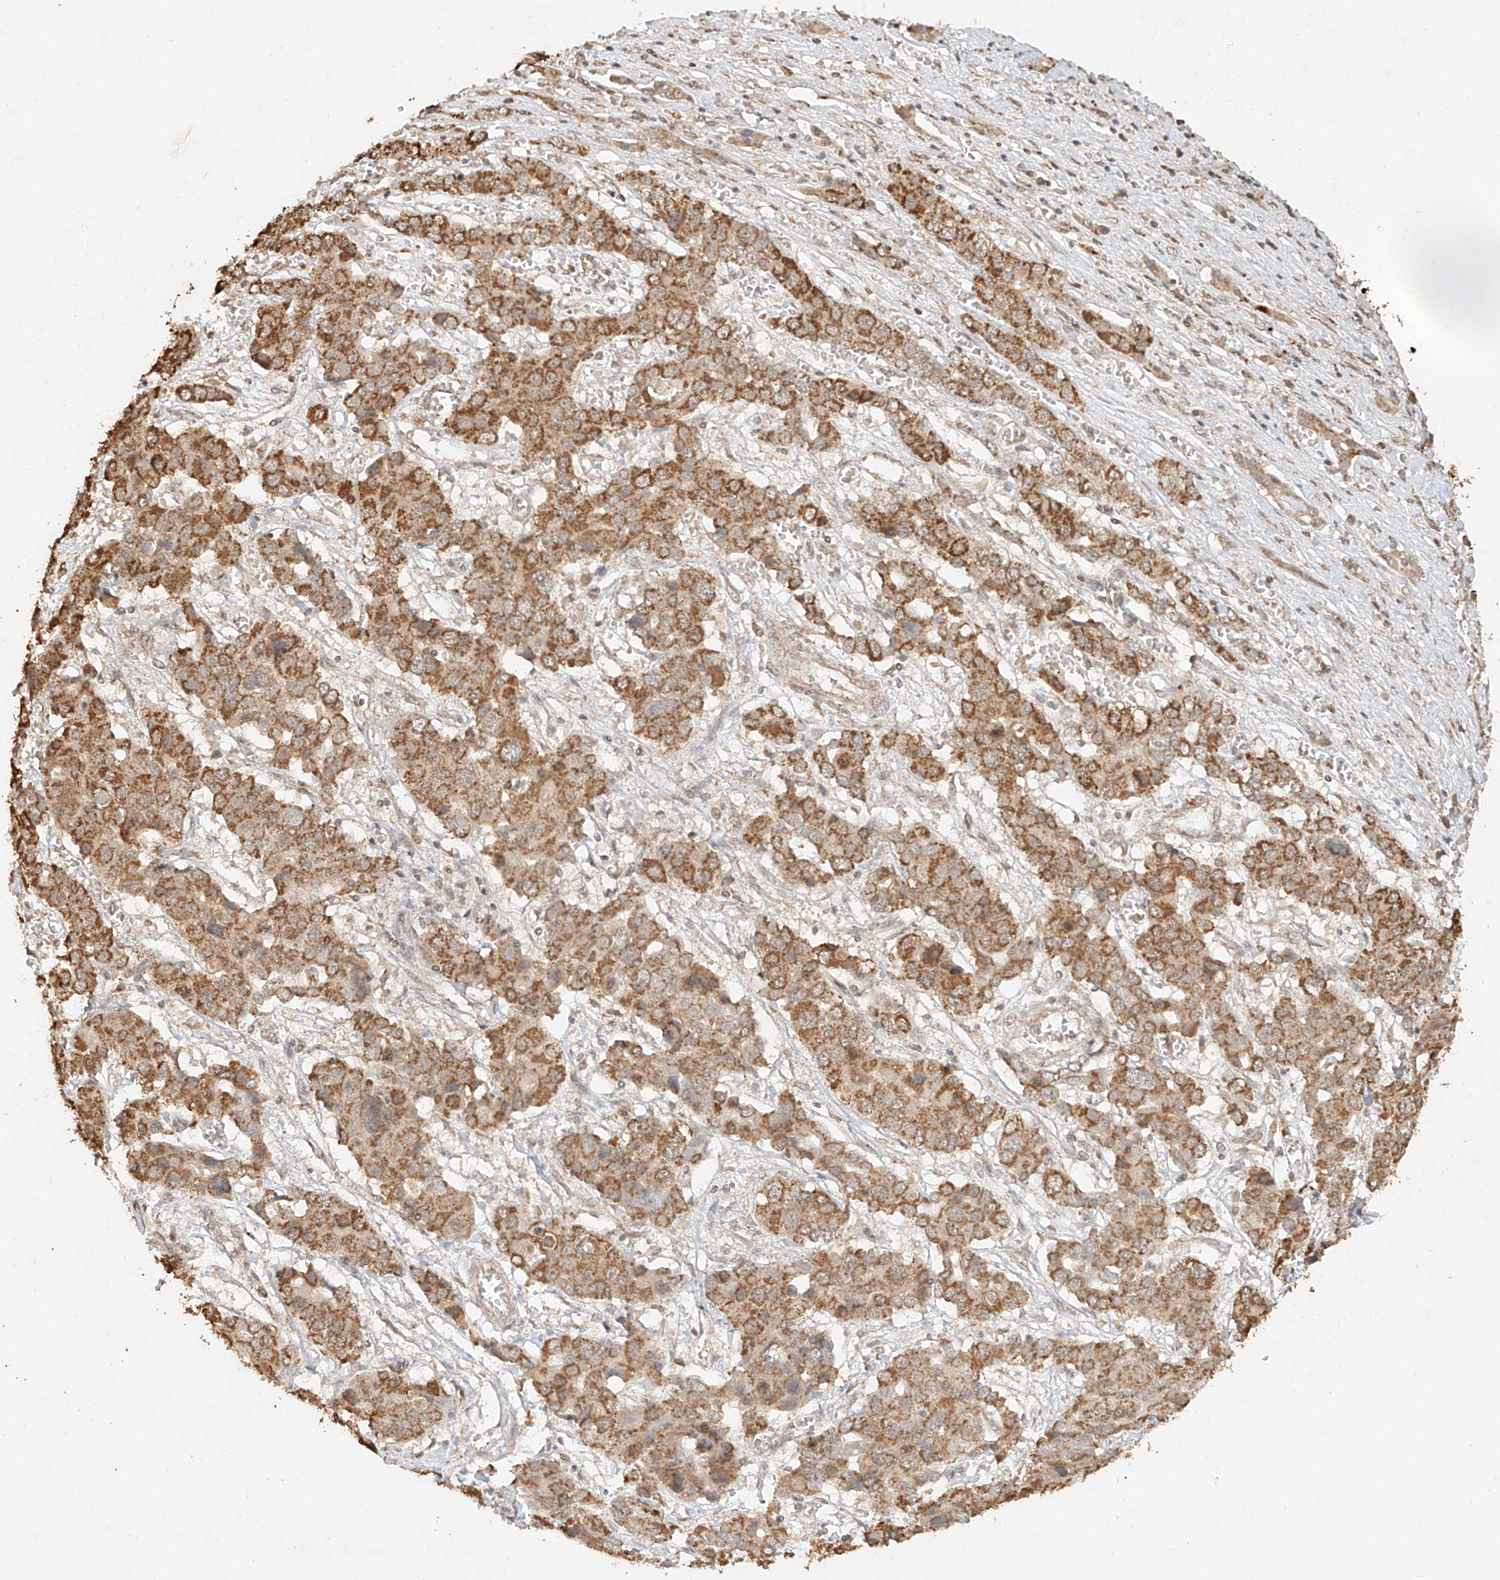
{"staining": {"intensity": "moderate", "quantity": ">75%", "location": "cytoplasmic/membranous"}, "tissue": "liver cancer", "cell_type": "Tumor cells", "image_type": "cancer", "snomed": [{"axis": "morphology", "description": "Cholangiocarcinoma"}, {"axis": "topography", "description": "Liver"}], "caption": "Tumor cells reveal medium levels of moderate cytoplasmic/membranous positivity in about >75% of cells in human cholangiocarcinoma (liver).", "gene": "CXorf58", "patient": {"sex": "male", "age": 67}}